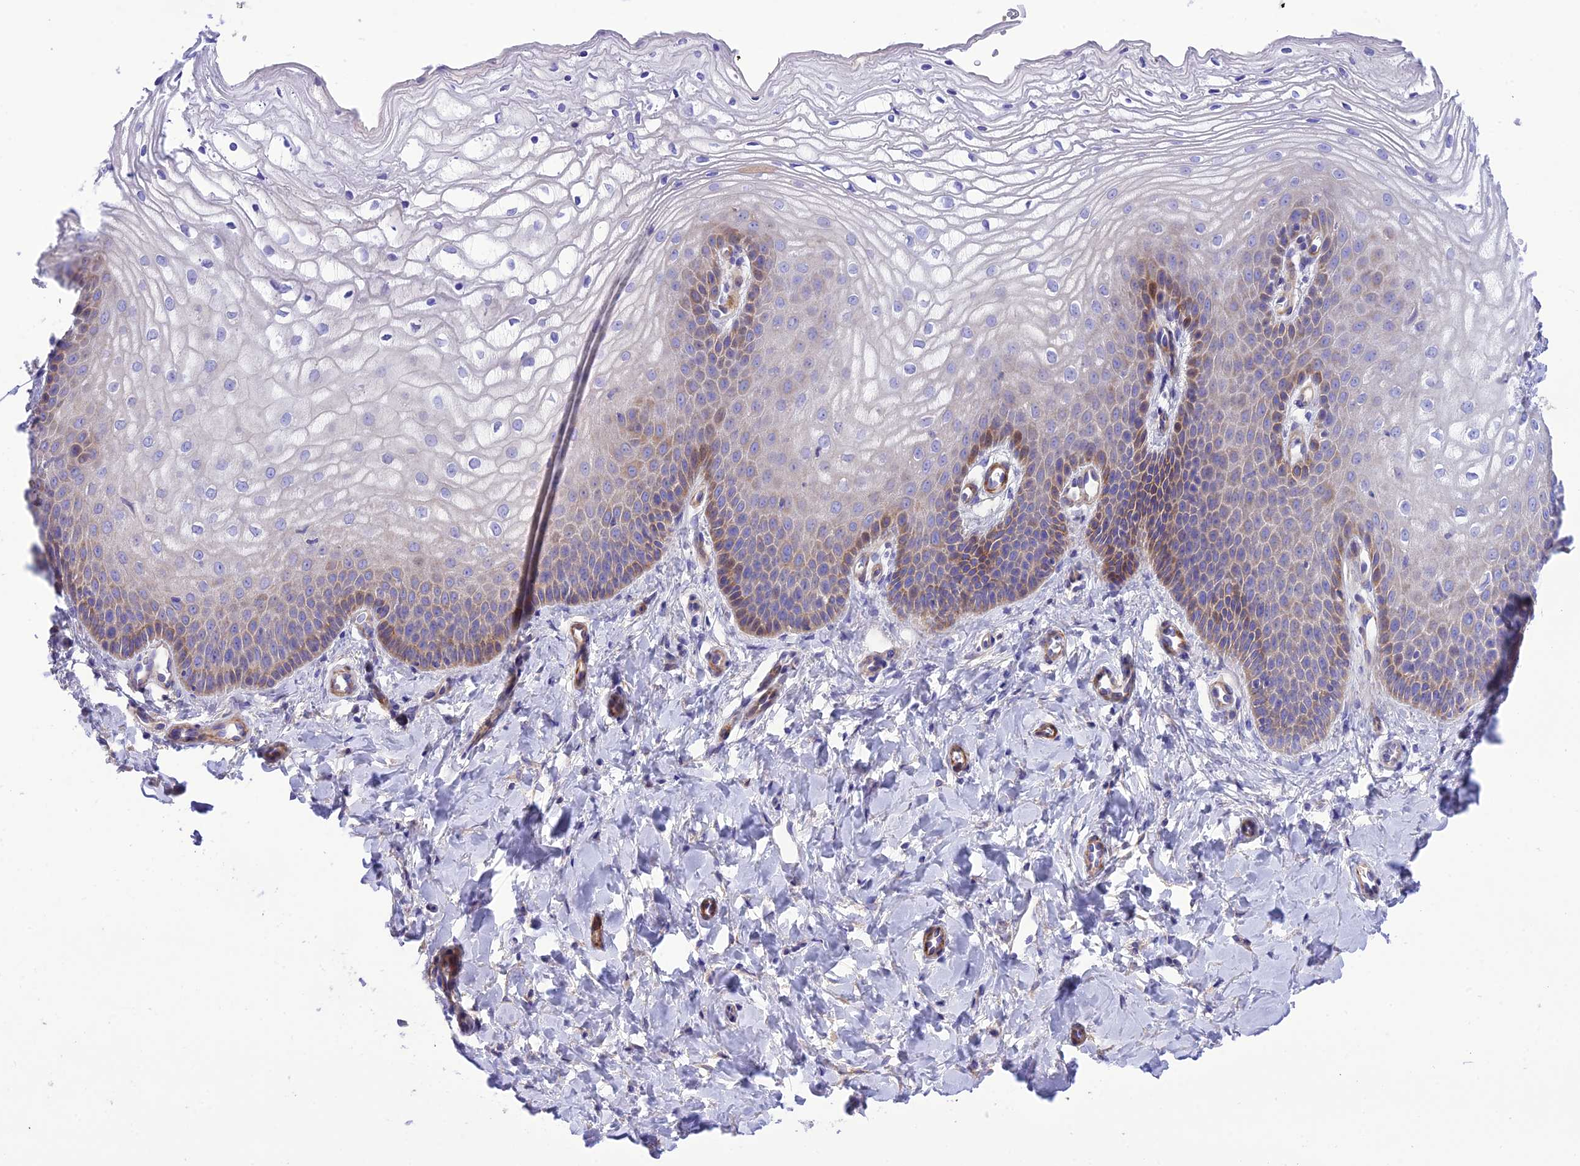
{"staining": {"intensity": "moderate", "quantity": "<25%", "location": "cytoplasmic/membranous"}, "tissue": "vagina", "cell_type": "Squamous epithelial cells", "image_type": "normal", "snomed": [{"axis": "morphology", "description": "Normal tissue, NOS"}, {"axis": "topography", "description": "Vagina"}, {"axis": "topography", "description": "Cervix"}], "caption": "The micrograph demonstrates a brown stain indicating the presence of a protein in the cytoplasmic/membranous of squamous epithelial cells in vagina. (IHC, brightfield microscopy, high magnification).", "gene": "FRA10AC1", "patient": {"sex": "female", "age": 40}}